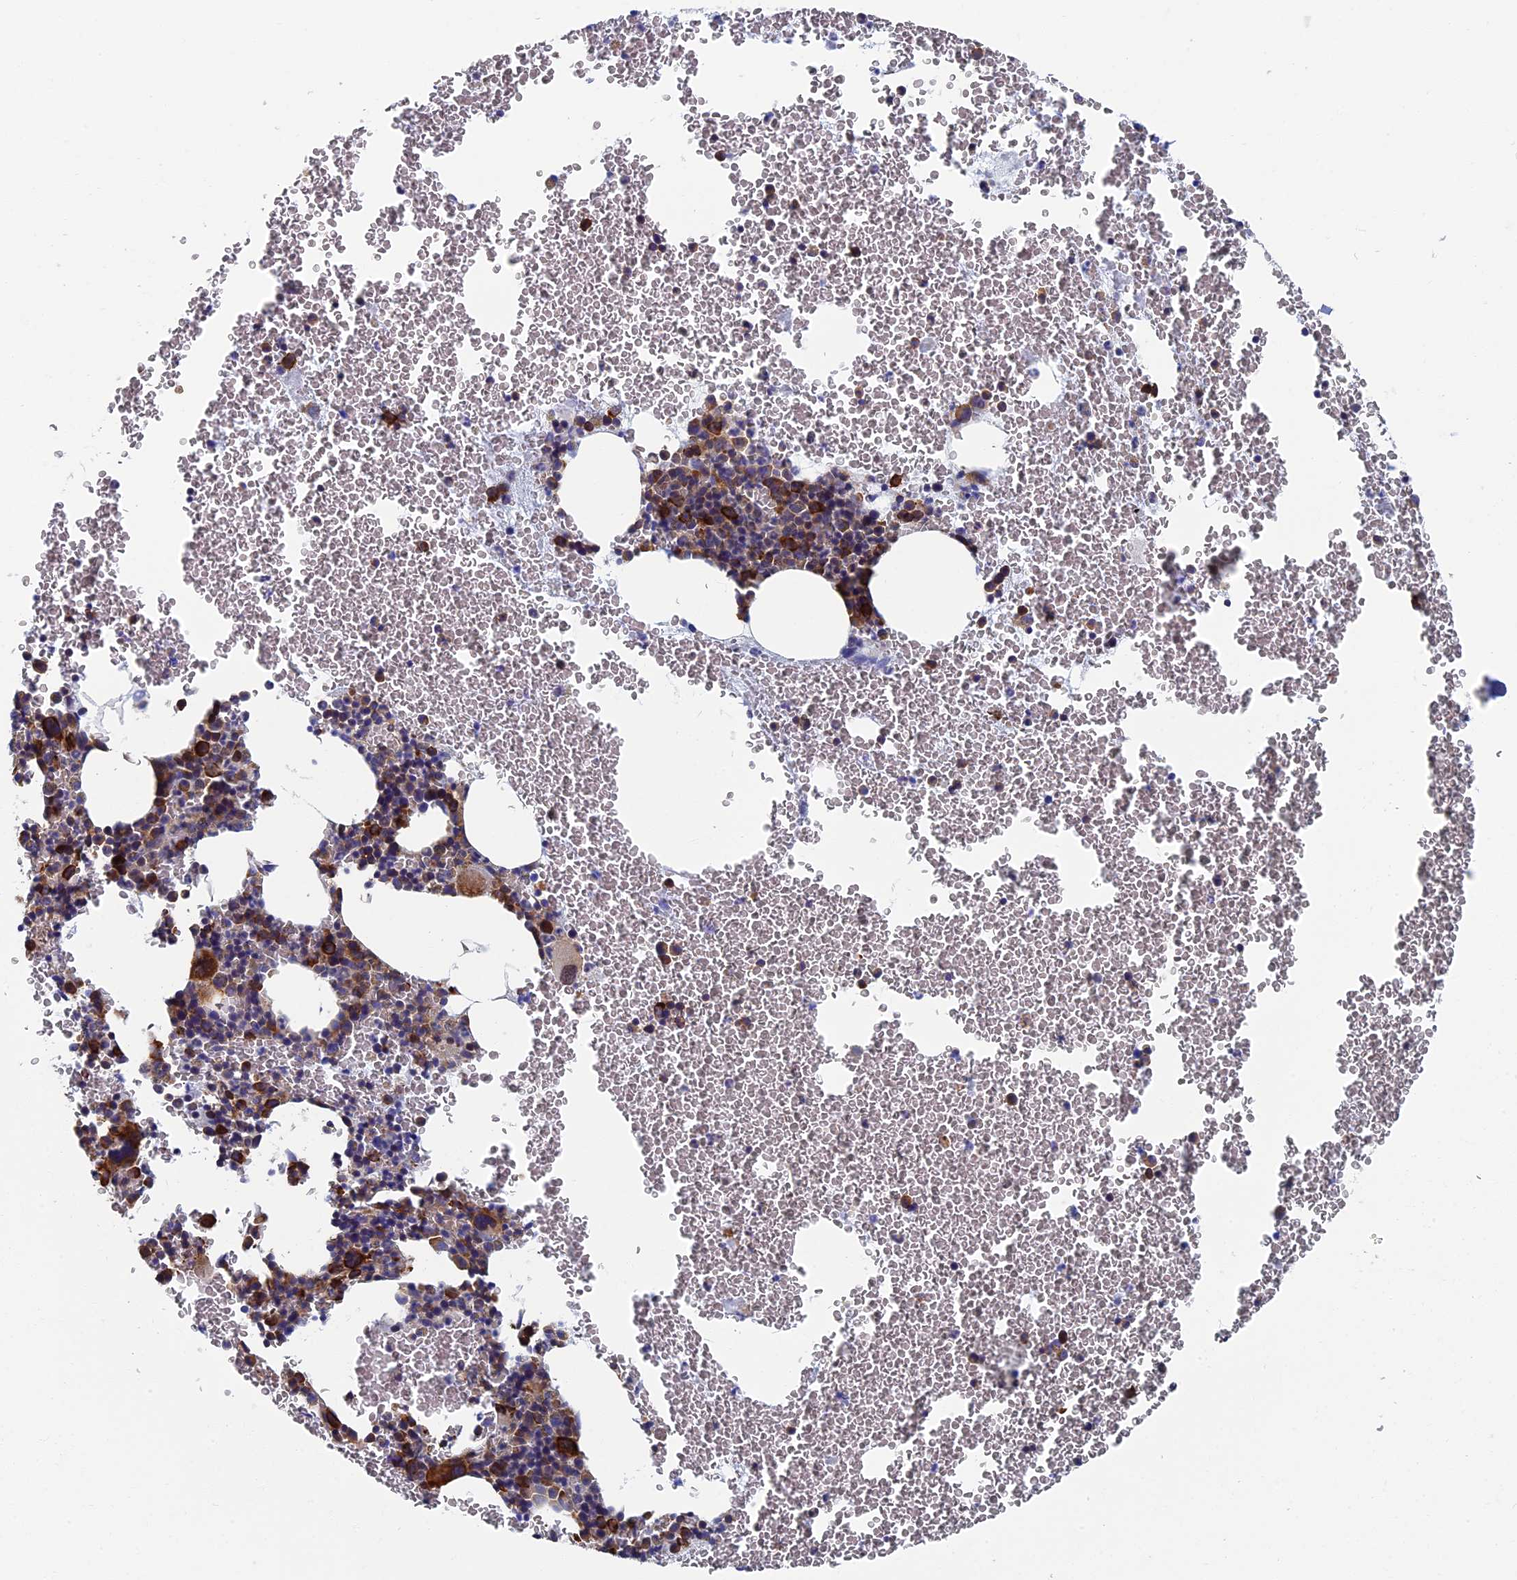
{"staining": {"intensity": "strong", "quantity": "25%-75%", "location": "cytoplasmic/membranous"}, "tissue": "bone marrow", "cell_type": "Hematopoietic cells", "image_type": "normal", "snomed": [{"axis": "morphology", "description": "Normal tissue, NOS"}, {"axis": "topography", "description": "Bone marrow"}], "caption": "Bone marrow stained with DAB immunohistochemistry displays high levels of strong cytoplasmic/membranous positivity in about 25%-75% of hematopoietic cells.", "gene": "YBX1", "patient": {"sex": "male", "age": 75}}